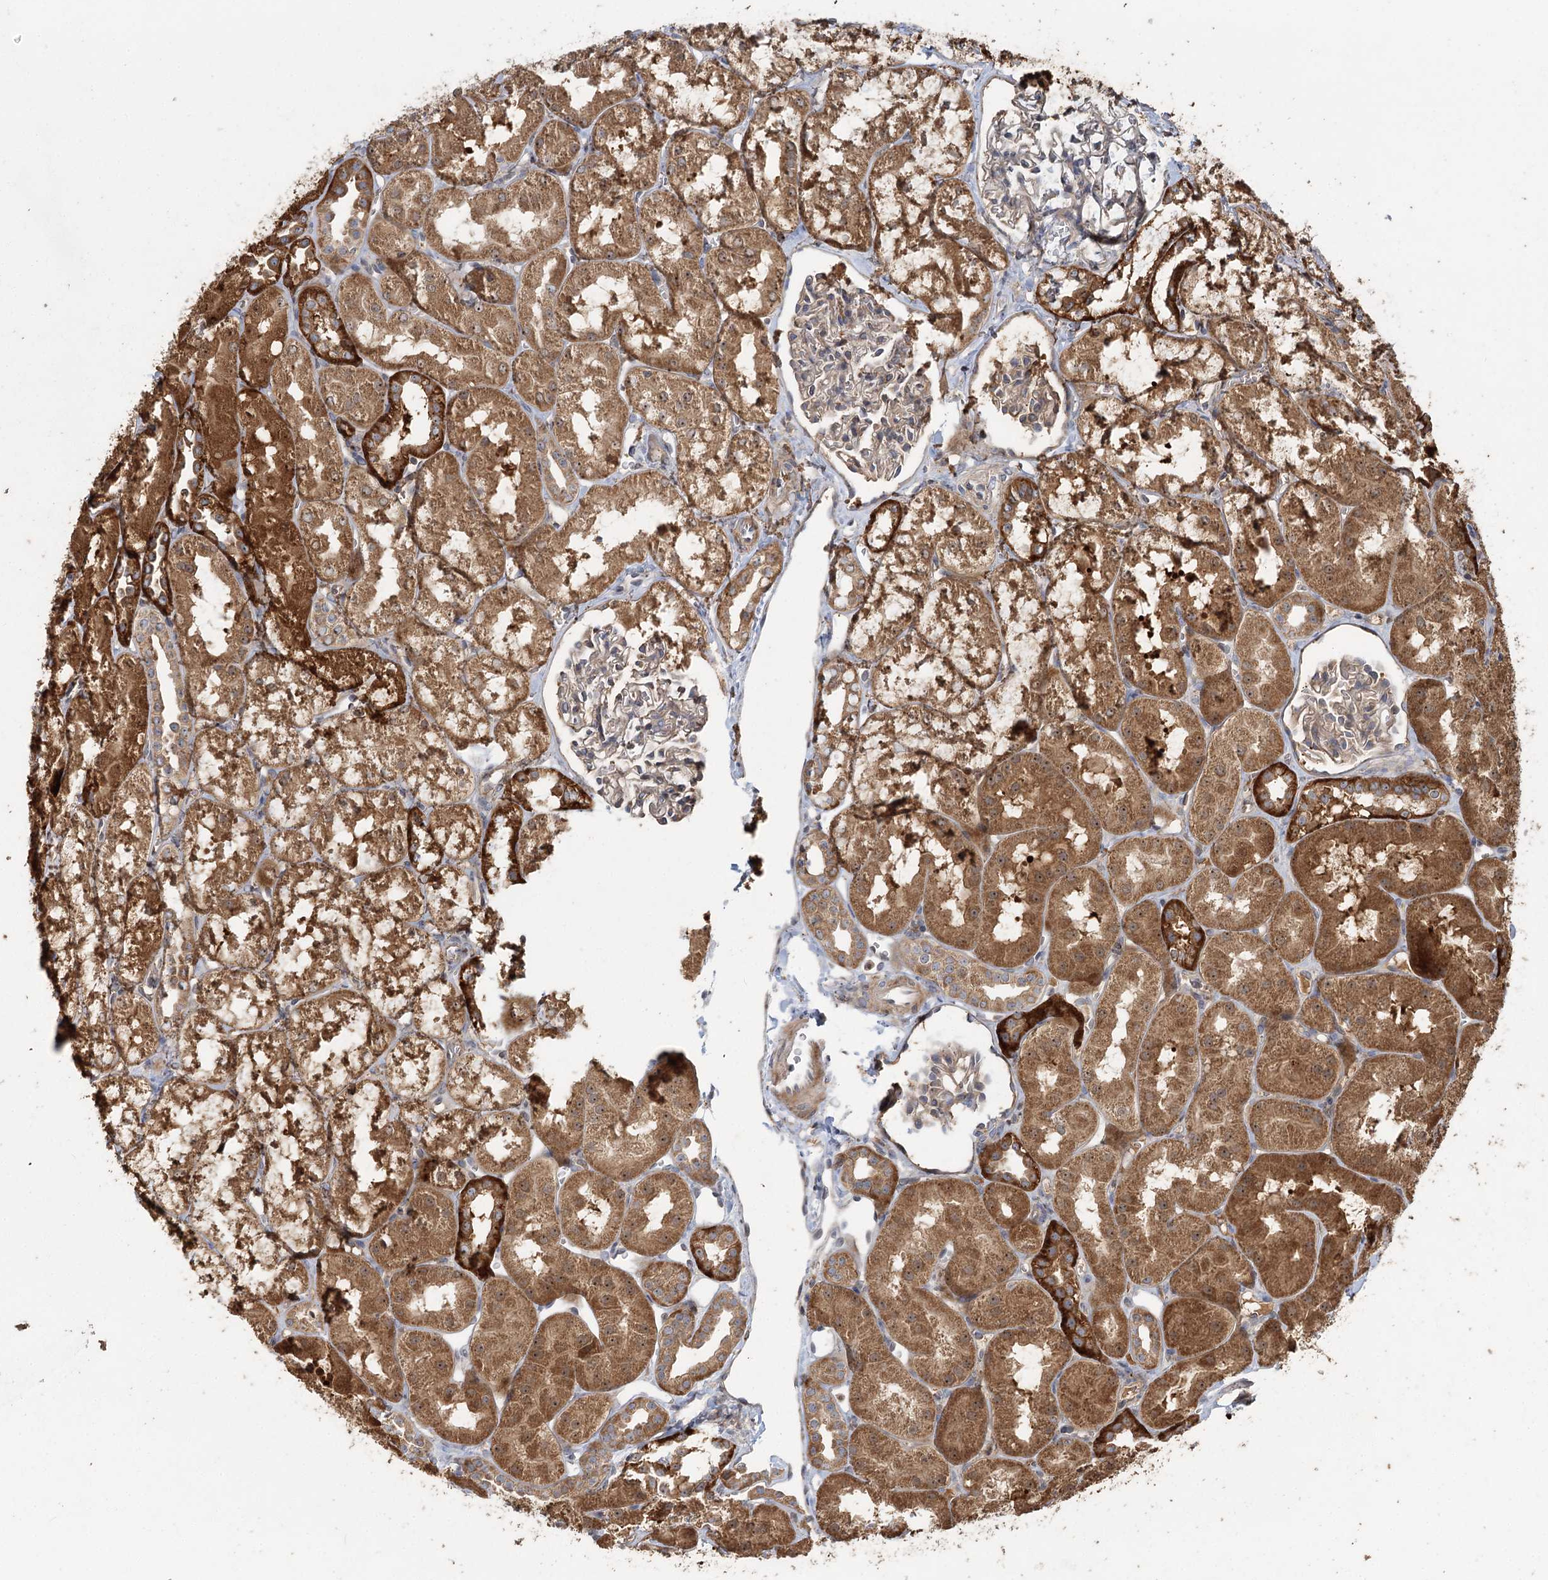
{"staining": {"intensity": "moderate", "quantity": "<25%", "location": "cytoplasmic/membranous"}, "tissue": "kidney", "cell_type": "Cells in glomeruli", "image_type": "normal", "snomed": [{"axis": "morphology", "description": "Normal tissue, NOS"}, {"axis": "topography", "description": "Kidney"}, {"axis": "topography", "description": "Urinary bladder"}], "caption": "The image demonstrates a brown stain indicating the presence of a protein in the cytoplasmic/membranous of cells in glomeruli in kidney. The staining was performed using DAB (3,3'-diaminobenzidine), with brown indicating positive protein expression. Nuclei are stained blue with hematoxylin.", "gene": "ENSG00000273217", "patient": {"sex": "male", "age": 16}}